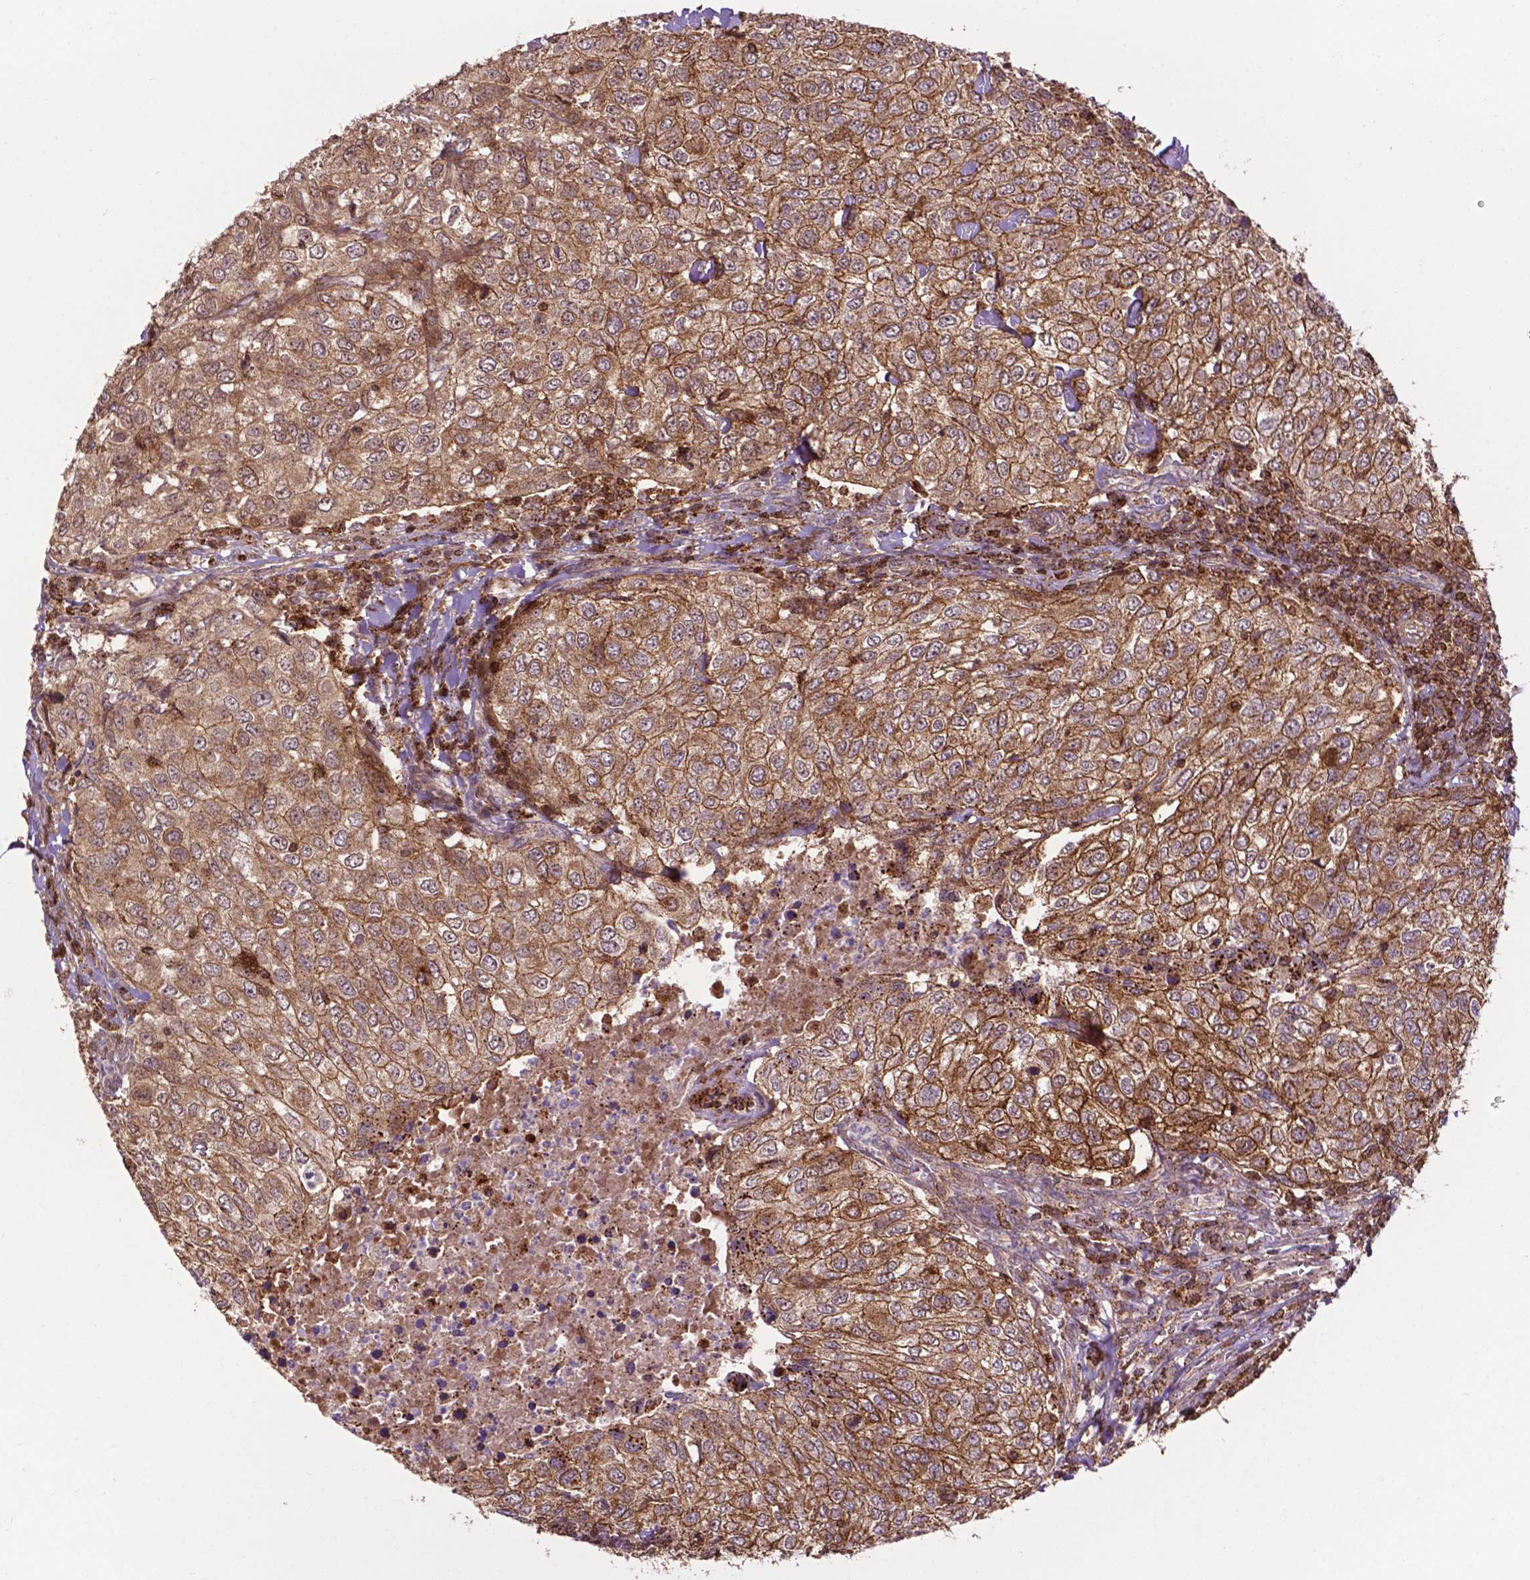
{"staining": {"intensity": "moderate", "quantity": ">75%", "location": "cytoplasmic/membranous"}, "tissue": "urothelial cancer", "cell_type": "Tumor cells", "image_type": "cancer", "snomed": [{"axis": "morphology", "description": "Urothelial carcinoma, High grade"}, {"axis": "topography", "description": "Urinary bladder"}], "caption": "This micrograph shows immunohistochemistry (IHC) staining of human urothelial carcinoma (high-grade), with medium moderate cytoplasmic/membranous expression in about >75% of tumor cells.", "gene": "CHMP4A", "patient": {"sex": "female", "age": 78}}